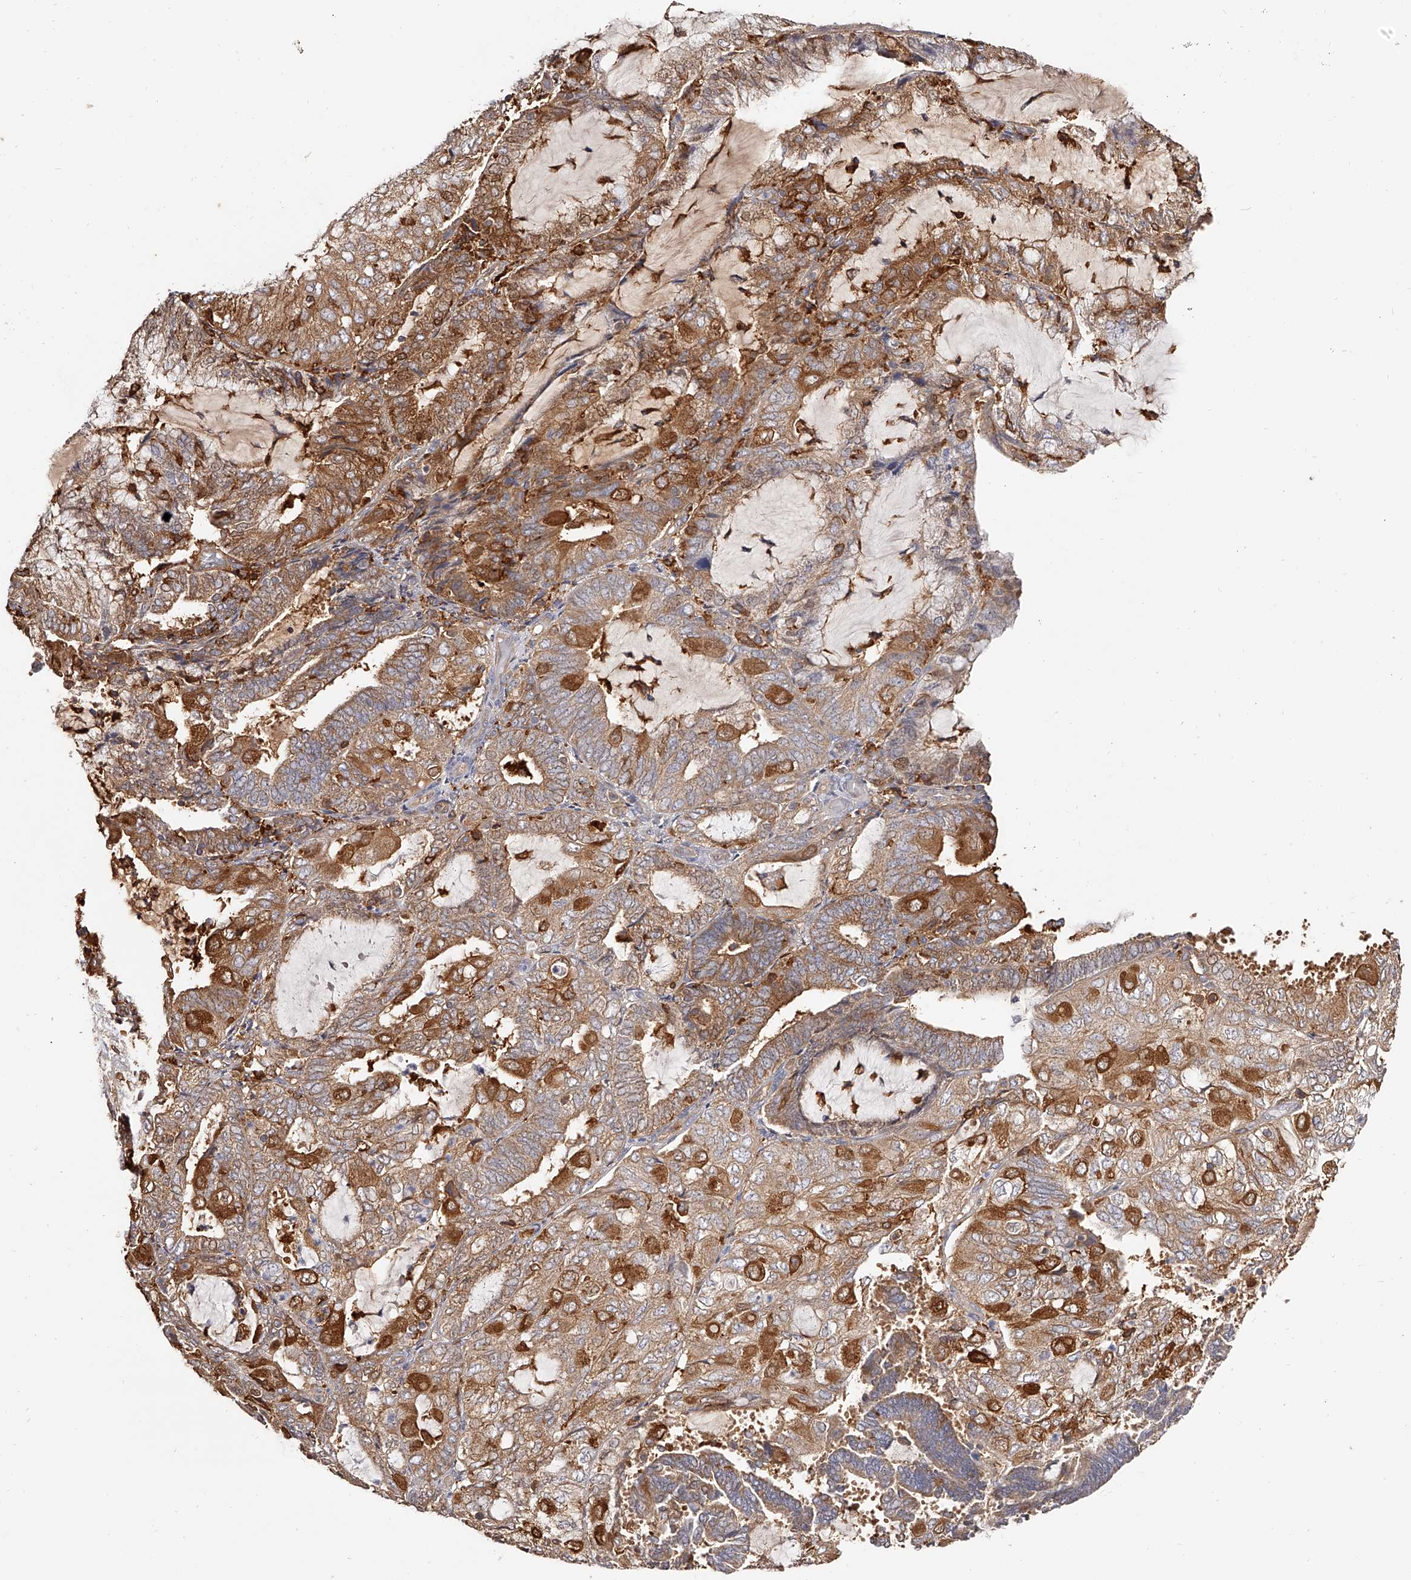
{"staining": {"intensity": "moderate", "quantity": ">75%", "location": "cytoplasmic/membranous"}, "tissue": "endometrial cancer", "cell_type": "Tumor cells", "image_type": "cancer", "snomed": [{"axis": "morphology", "description": "Adenocarcinoma, NOS"}, {"axis": "topography", "description": "Endometrium"}], "caption": "This is a histology image of IHC staining of adenocarcinoma (endometrial), which shows moderate expression in the cytoplasmic/membranous of tumor cells.", "gene": "LAP3", "patient": {"sex": "female", "age": 81}}